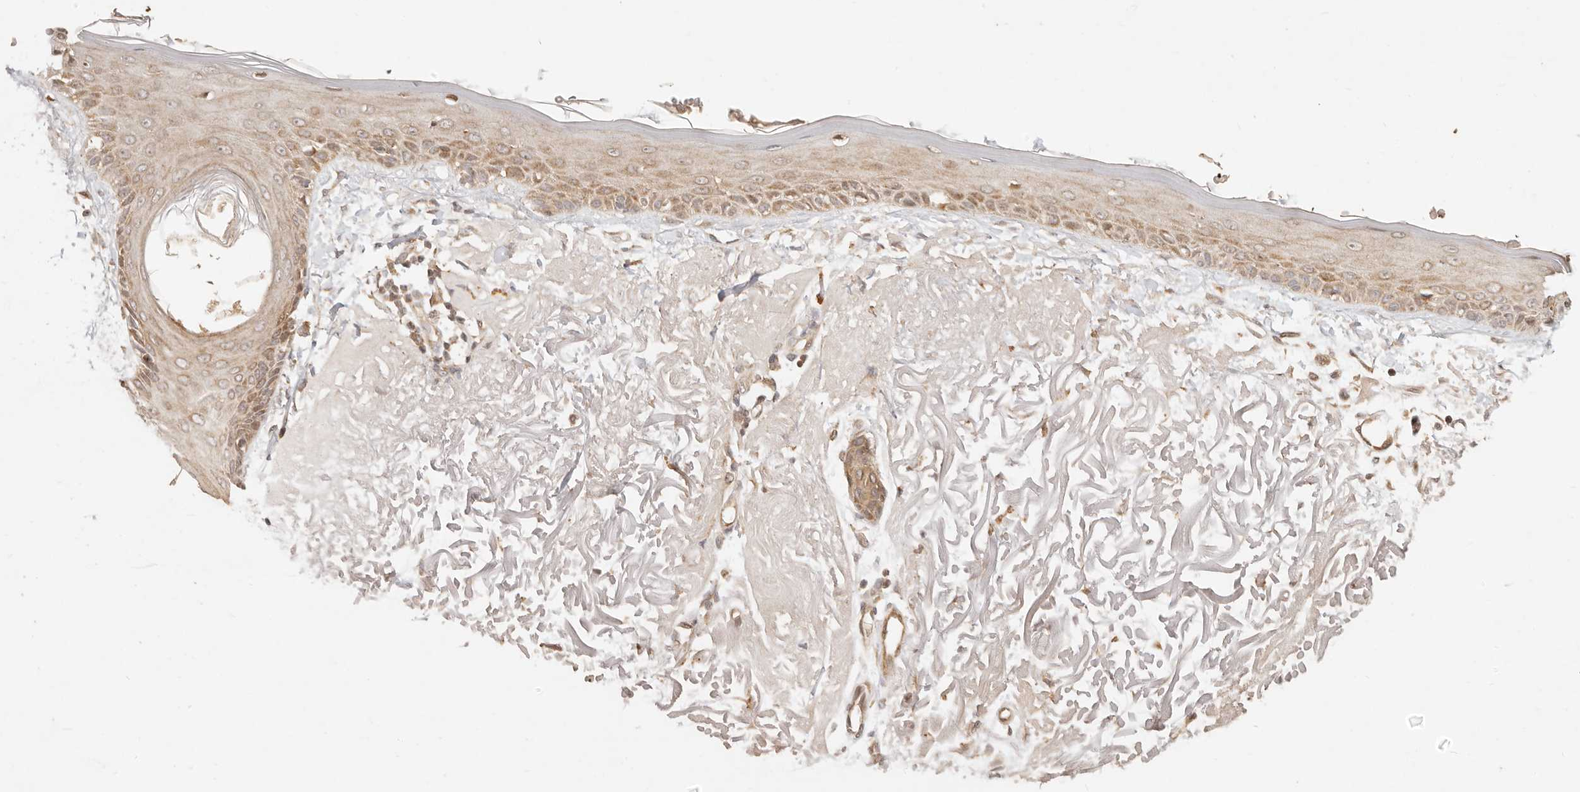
{"staining": {"intensity": "moderate", "quantity": ">75%", "location": "cytoplasmic/membranous"}, "tissue": "skin", "cell_type": "Fibroblasts", "image_type": "normal", "snomed": [{"axis": "morphology", "description": "Normal tissue, NOS"}, {"axis": "topography", "description": "Skin"}, {"axis": "topography", "description": "Skeletal muscle"}], "caption": "Skin stained for a protein shows moderate cytoplasmic/membranous positivity in fibroblasts.", "gene": "TIMM17A", "patient": {"sex": "male", "age": 83}}